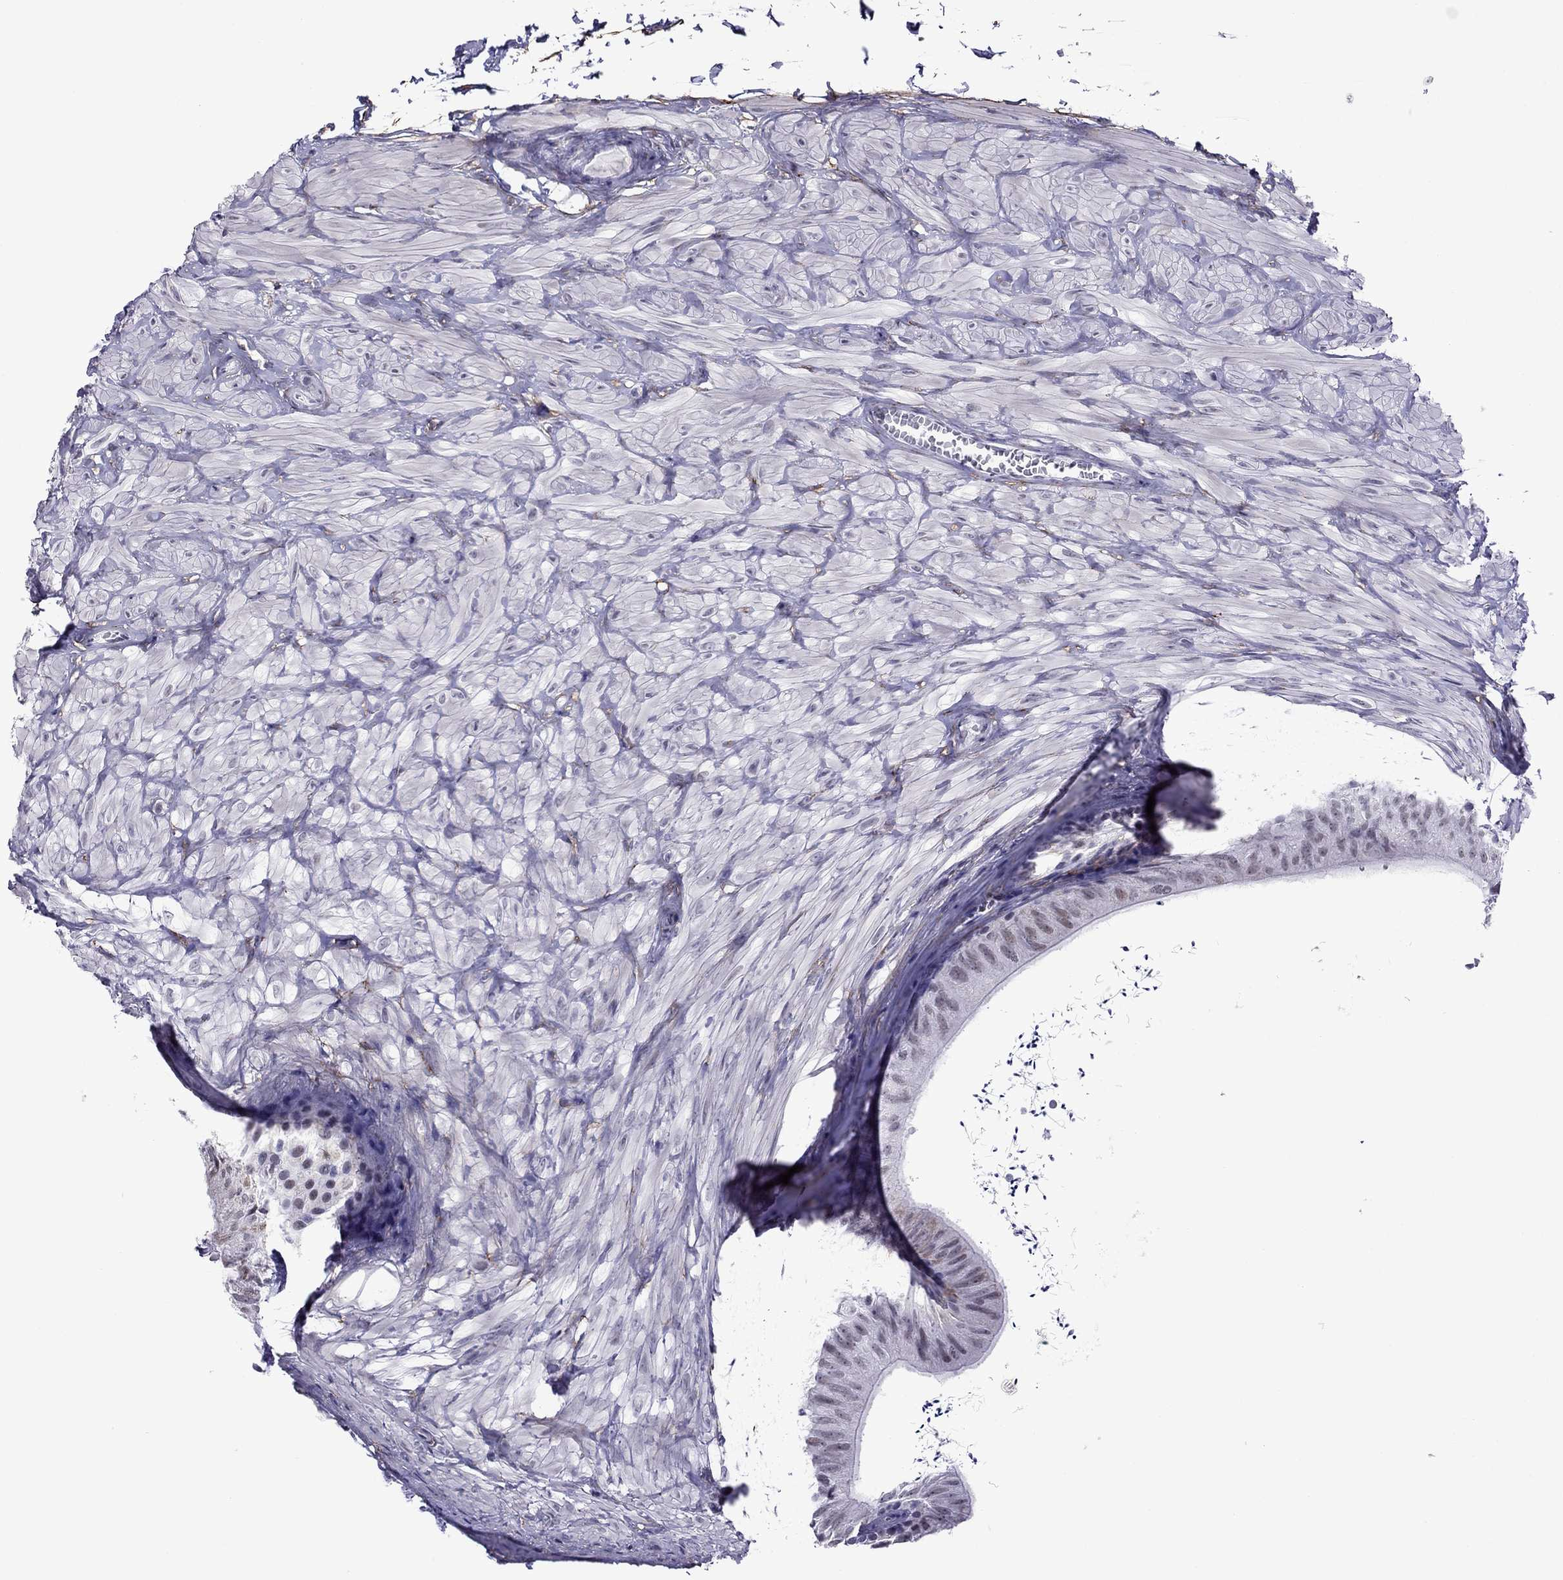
{"staining": {"intensity": "negative", "quantity": "none", "location": "none"}, "tissue": "epididymis", "cell_type": "Glandular cells", "image_type": "normal", "snomed": [{"axis": "morphology", "description": "Normal tissue, NOS"}, {"axis": "topography", "description": "Epididymis"}], "caption": "Protein analysis of unremarkable epididymis reveals no significant positivity in glandular cells.", "gene": "ZNF646", "patient": {"sex": "male", "age": 32}}